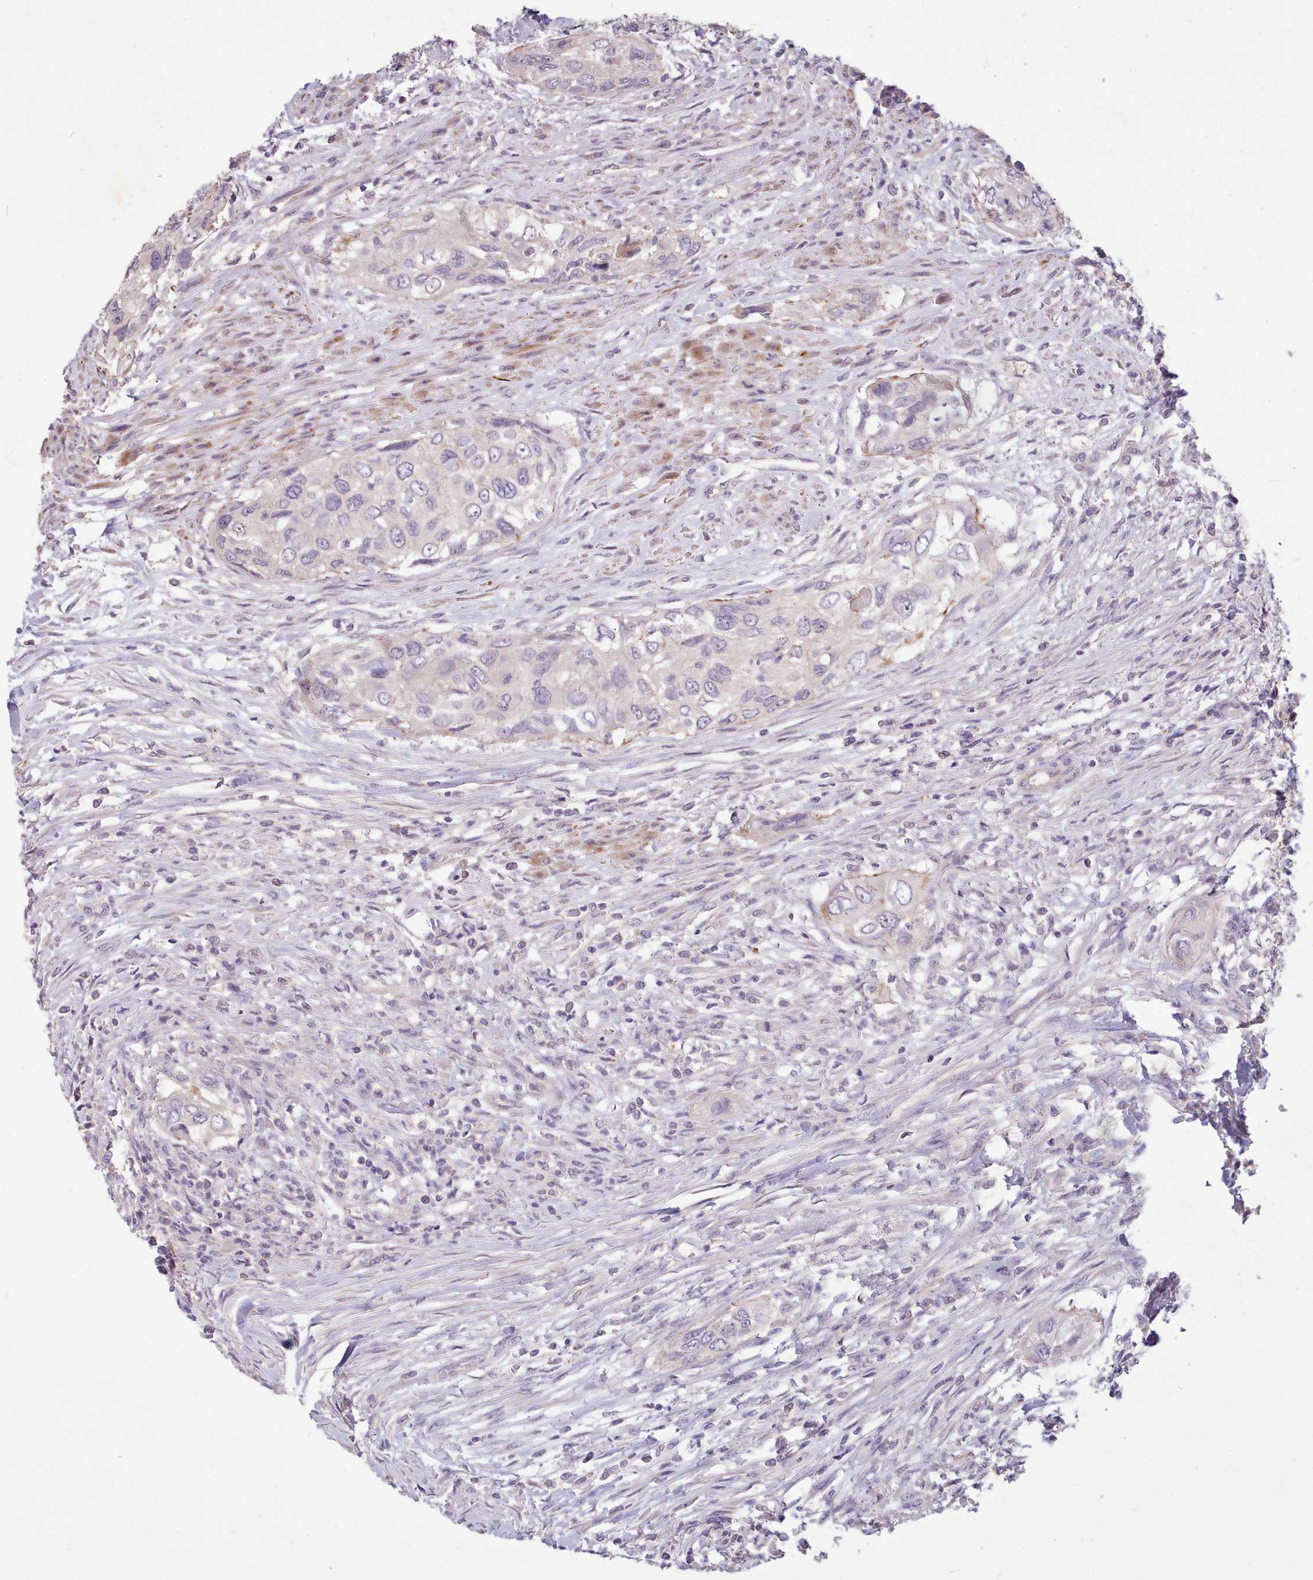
{"staining": {"intensity": "negative", "quantity": "none", "location": "none"}, "tissue": "urothelial cancer", "cell_type": "Tumor cells", "image_type": "cancer", "snomed": [{"axis": "morphology", "description": "Urothelial carcinoma, High grade"}, {"axis": "topography", "description": "Urinary bladder"}], "caption": "Tumor cells show no significant positivity in urothelial carcinoma (high-grade).", "gene": "ZNF607", "patient": {"sex": "female", "age": 60}}